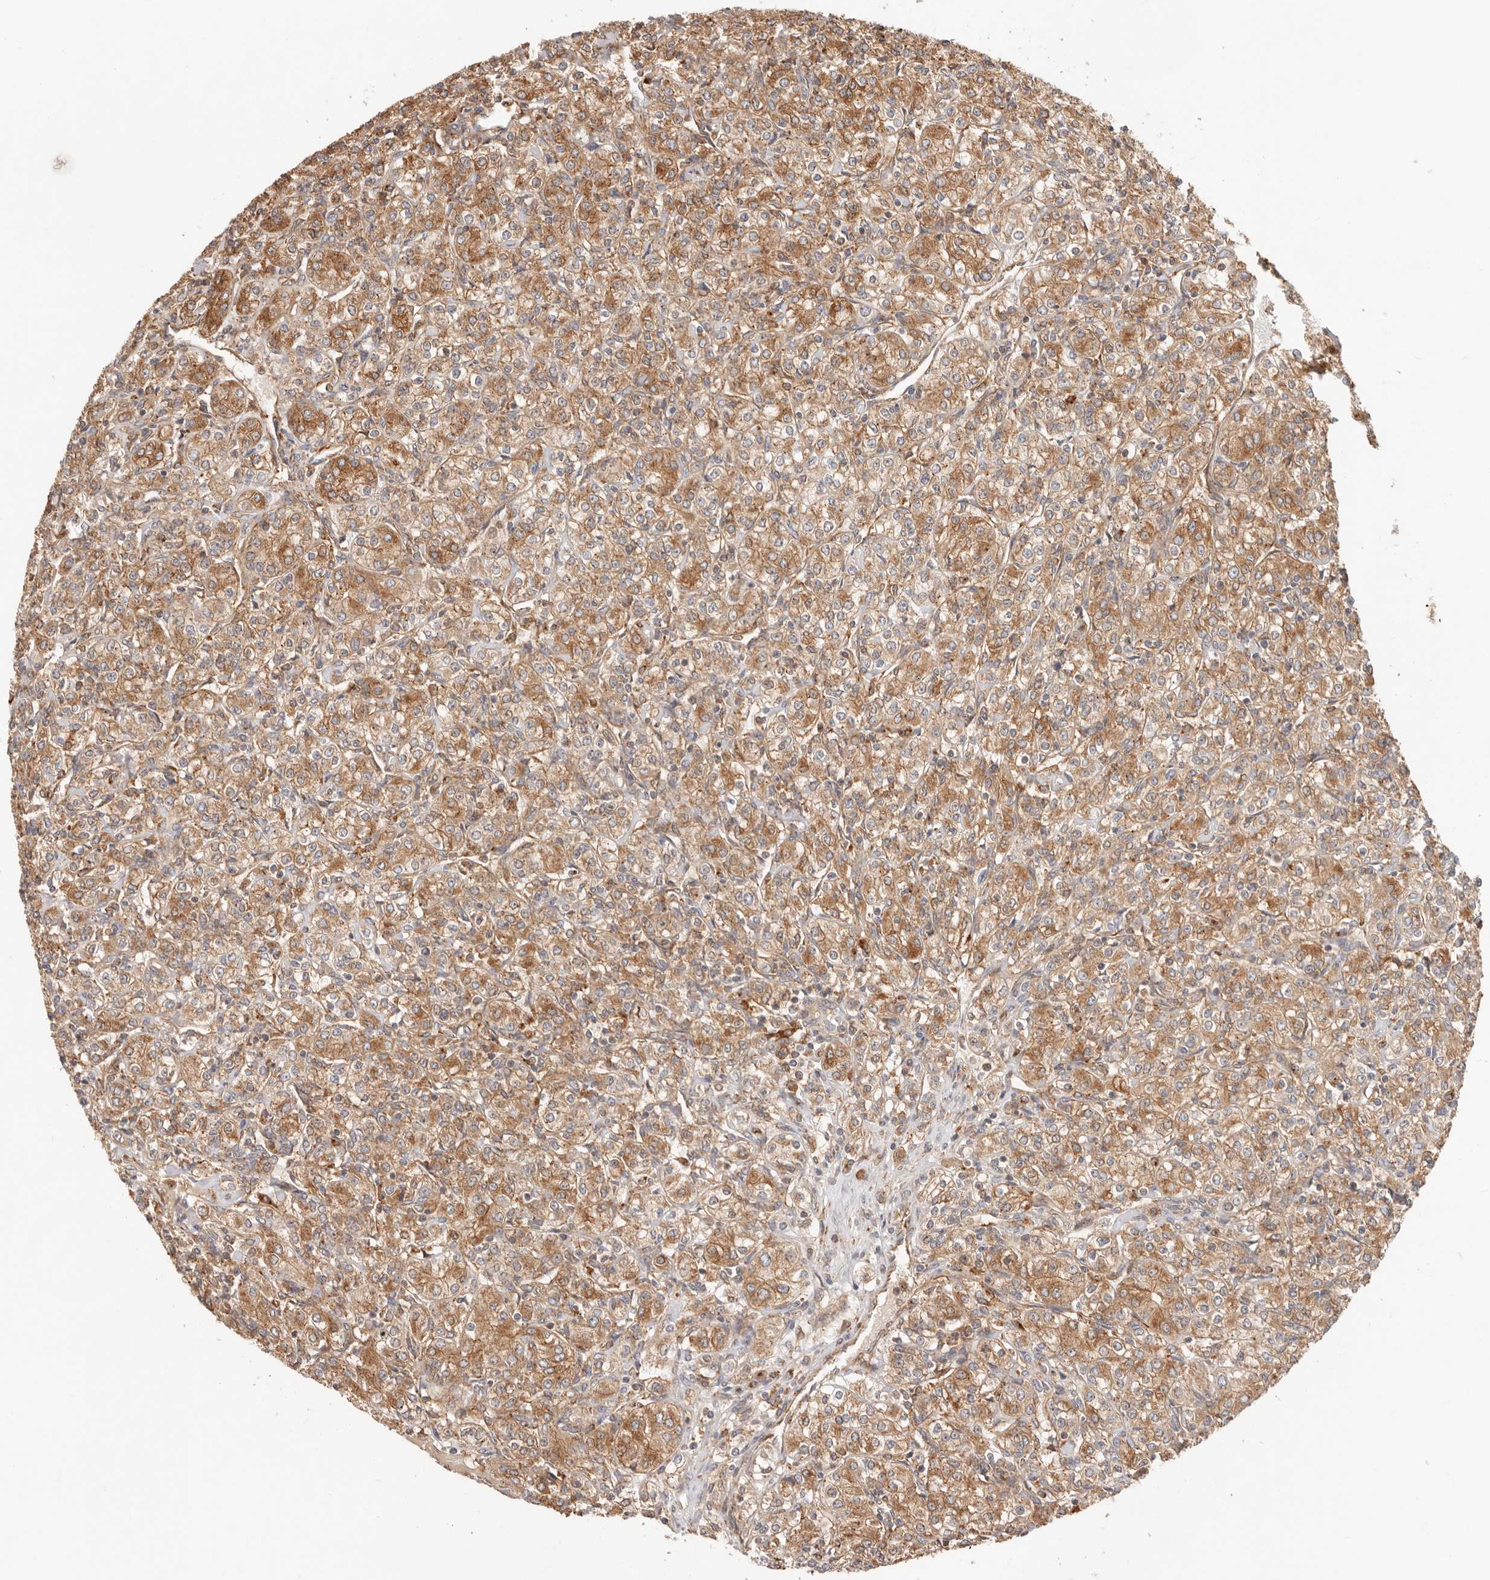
{"staining": {"intensity": "moderate", "quantity": ">75%", "location": "cytoplasmic/membranous"}, "tissue": "renal cancer", "cell_type": "Tumor cells", "image_type": "cancer", "snomed": [{"axis": "morphology", "description": "Adenocarcinoma, NOS"}, {"axis": "topography", "description": "Kidney"}], "caption": "Human renal cancer stained for a protein (brown) reveals moderate cytoplasmic/membranous positive staining in about >75% of tumor cells.", "gene": "HEXD", "patient": {"sex": "male", "age": 77}}